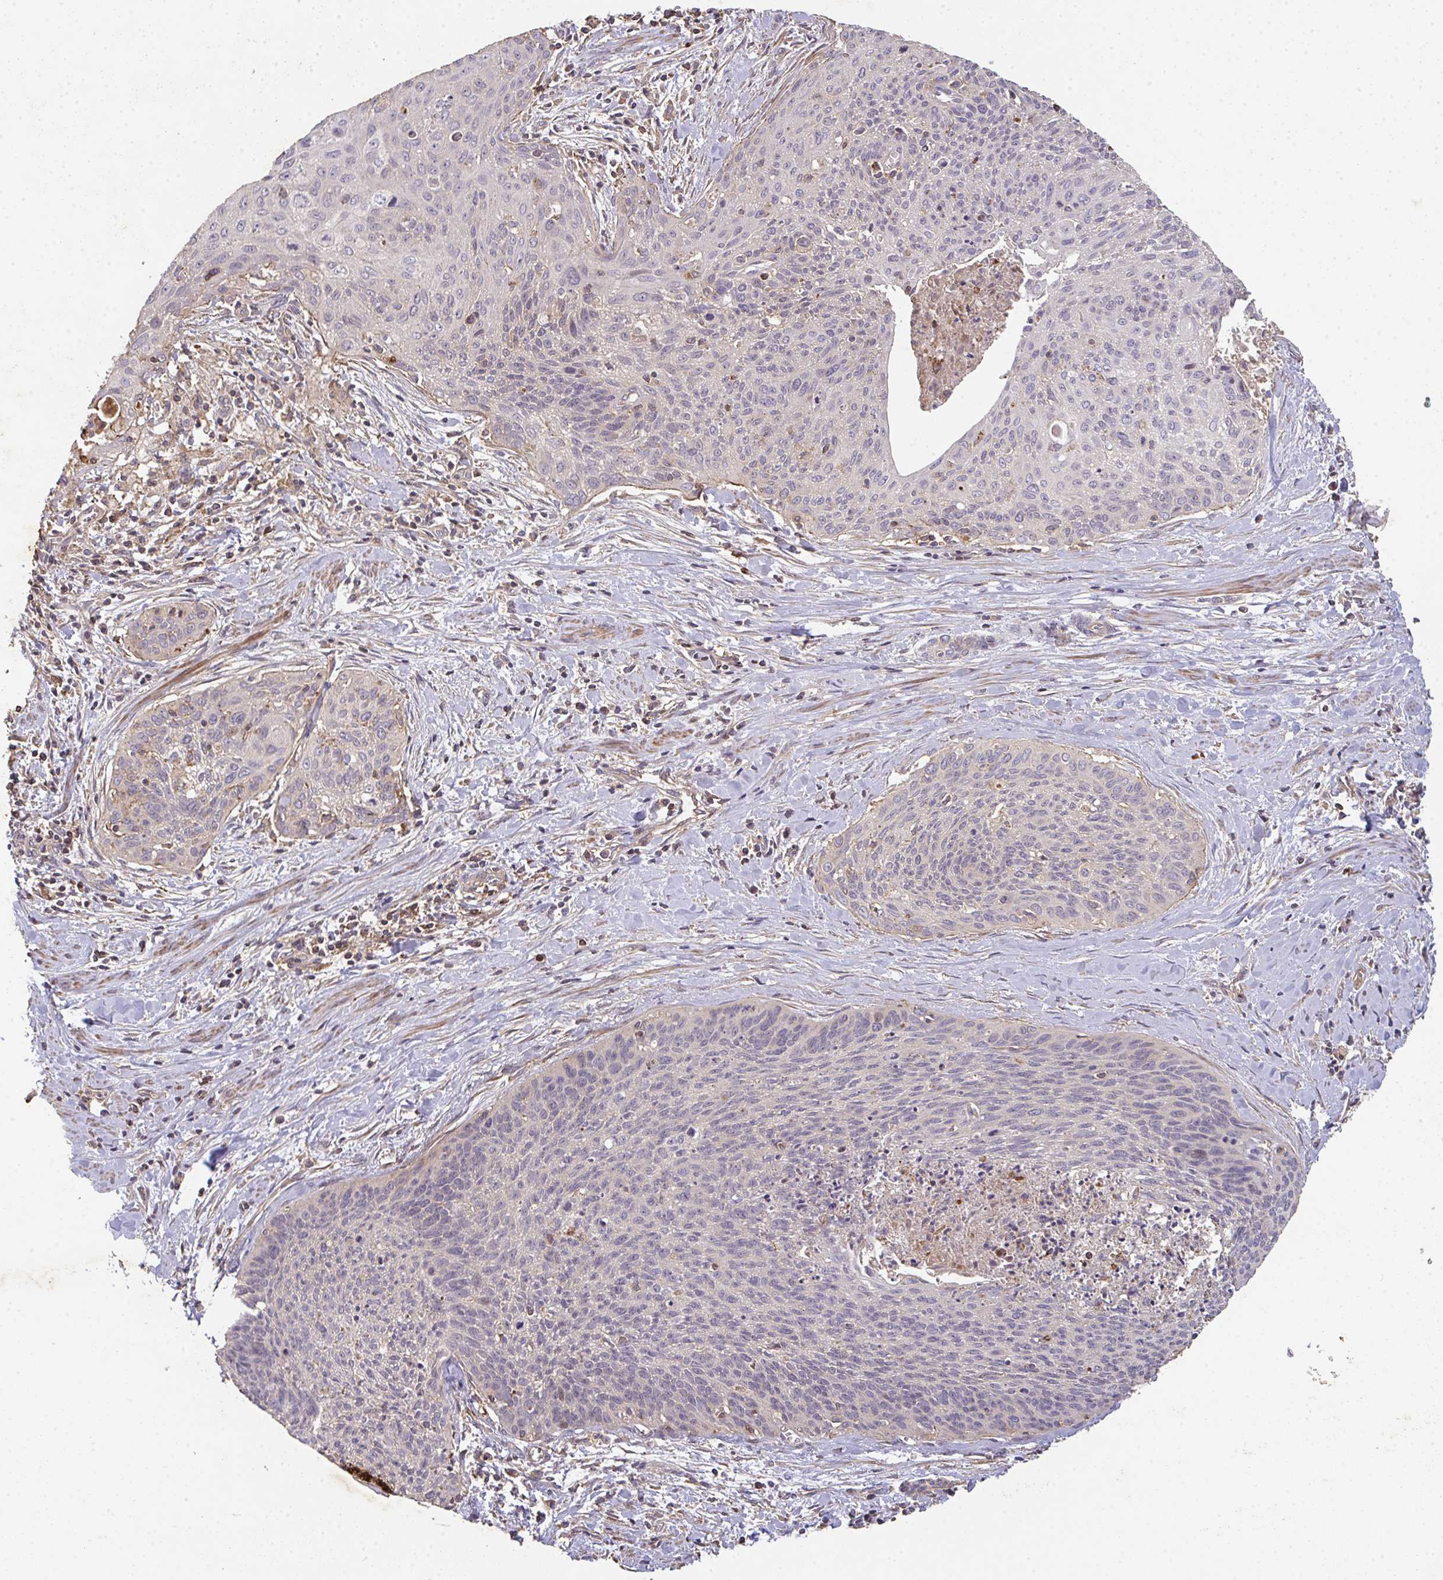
{"staining": {"intensity": "negative", "quantity": "none", "location": "none"}, "tissue": "cervical cancer", "cell_type": "Tumor cells", "image_type": "cancer", "snomed": [{"axis": "morphology", "description": "Squamous cell carcinoma, NOS"}, {"axis": "topography", "description": "Cervix"}], "caption": "A photomicrograph of cervical cancer (squamous cell carcinoma) stained for a protein reveals no brown staining in tumor cells. Nuclei are stained in blue.", "gene": "TNMD", "patient": {"sex": "female", "age": 55}}